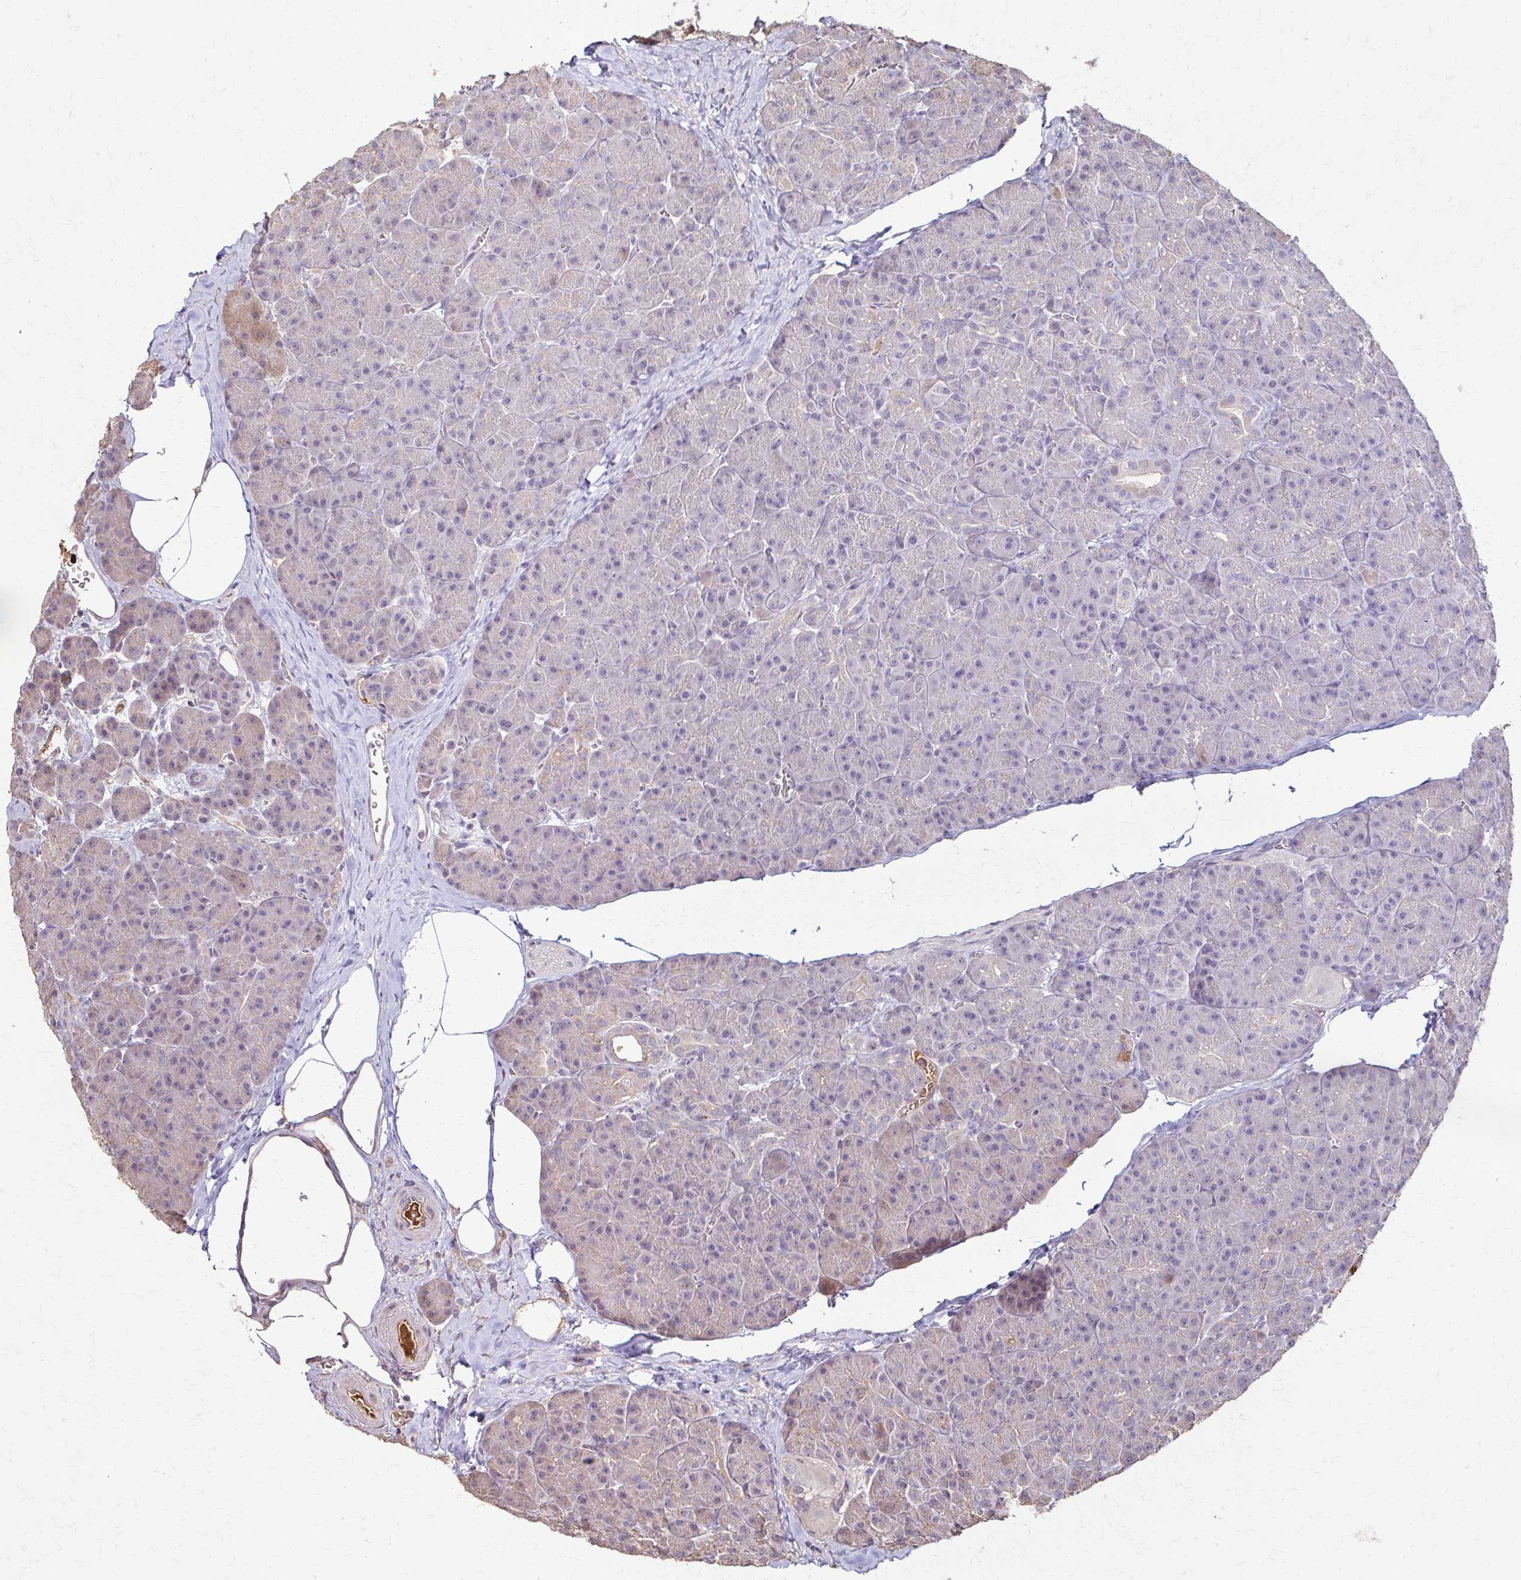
{"staining": {"intensity": "weak", "quantity": "25%-75%", "location": "cytoplasmic/membranous"}, "tissue": "pancreas", "cell_type": "Exocrine glandular cells", "image_type": "normal", "snomed": [{"axis": "morphology", "description": "Normal tissue, NOS"}, {"axis": "topography", "description": "Pancreas"}], "caption": "Immunohistochemistry (IHC) micrograph of normal human pancreas stained for a protein (brown), which demonstrates low levels of weak cytoplasmic/membranous staining in about 25%-75% of exocrine glandular cells.", "gene": "IL18BP", "patient": {"sex": "male", "age": 57}}